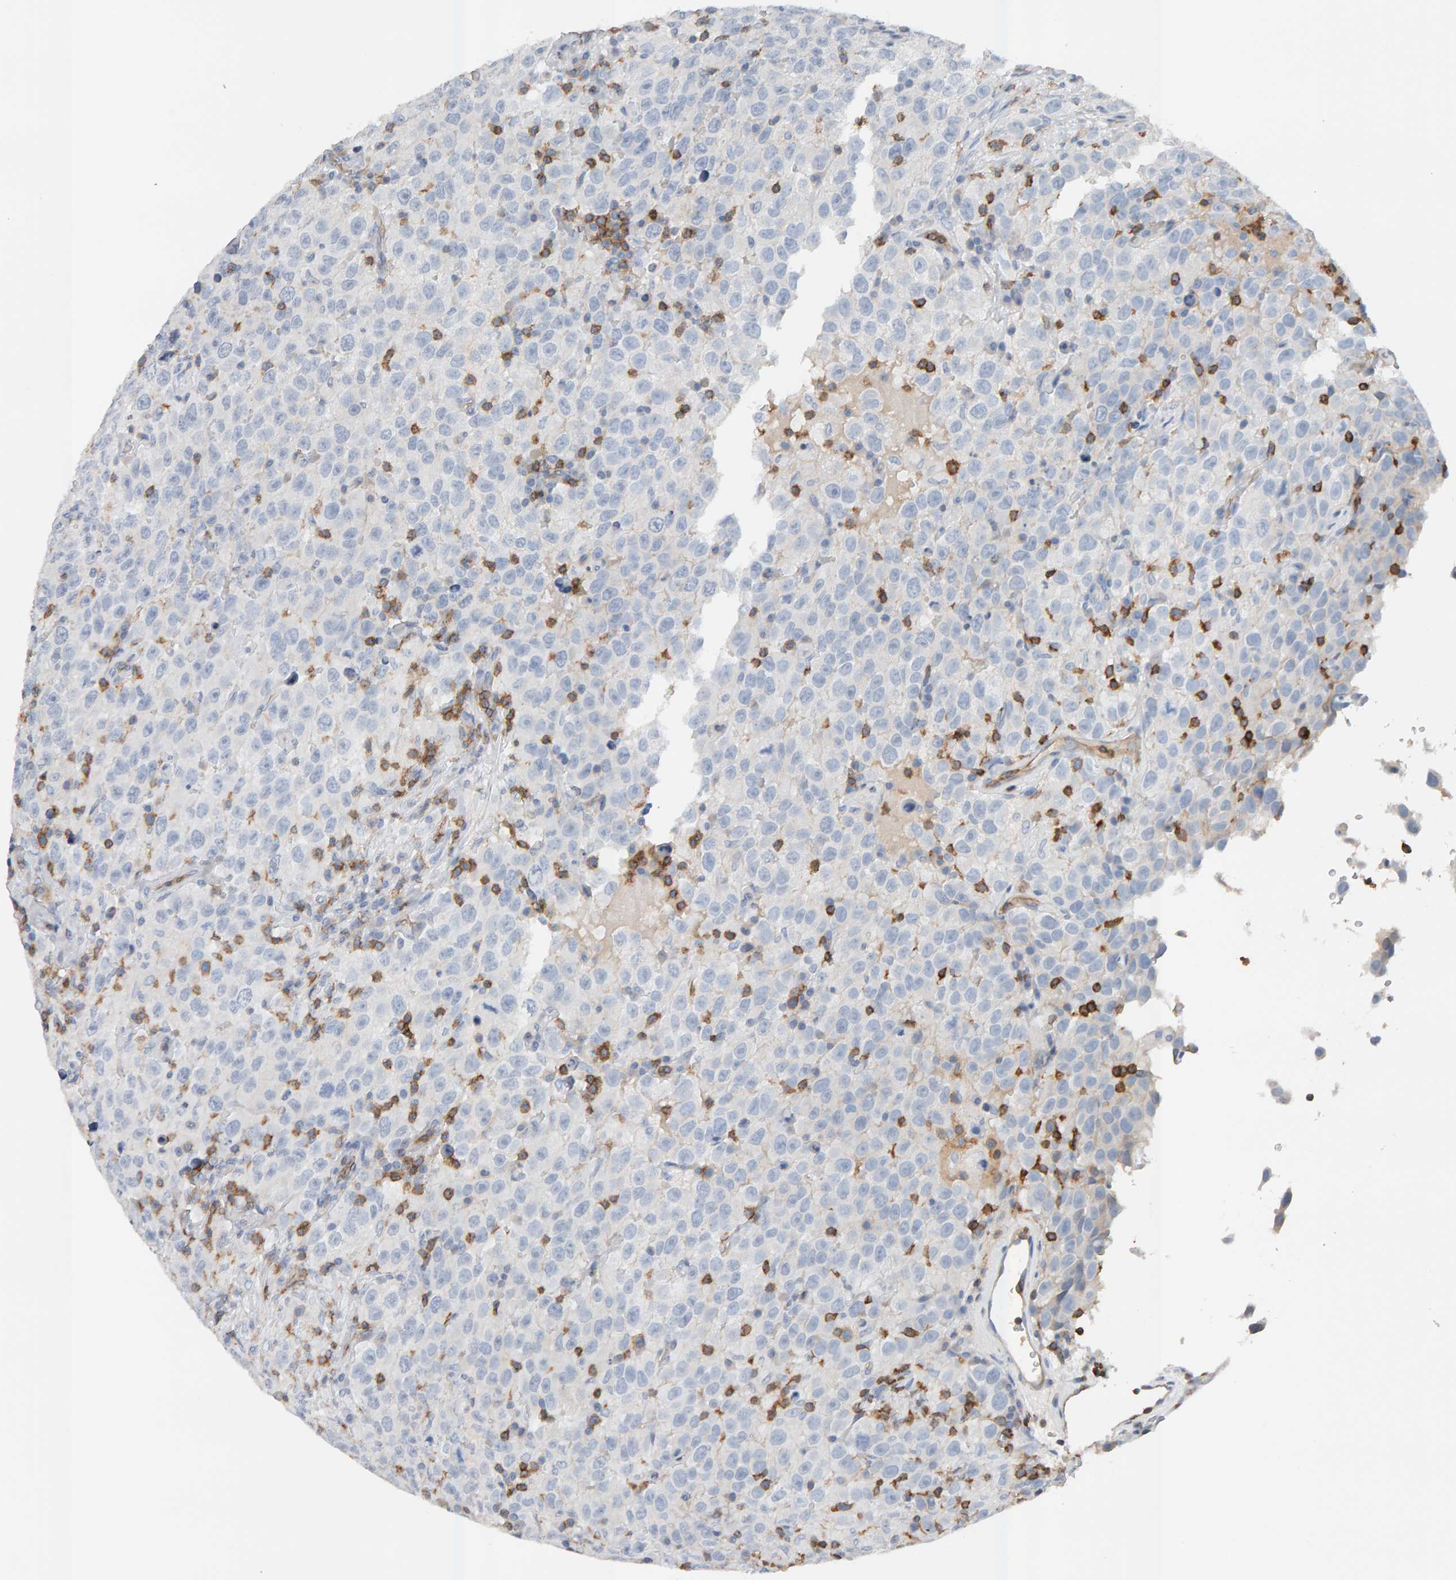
{"staining": {"intensity": "negative", "quantity": "none", "location": "none"}, "tissue": "testis cancer", "cell_type": "Tumor cells", "image_type": "cancer", "snomed": [{"axis": "morphology", "description": "Seminoma, NOS"}, {"axis": "topography", "description": "Testis"}], "caption": "Immunohistochemistry (IHC) photomicrograph of neoplastic tissue: testis cancer stained with DAB displays no significant protein positivity in tumor cells. (DAB immunohistochemistry, high magnification).", "gene": "FYN", "patient": {"sex": "male", "age": 41}}